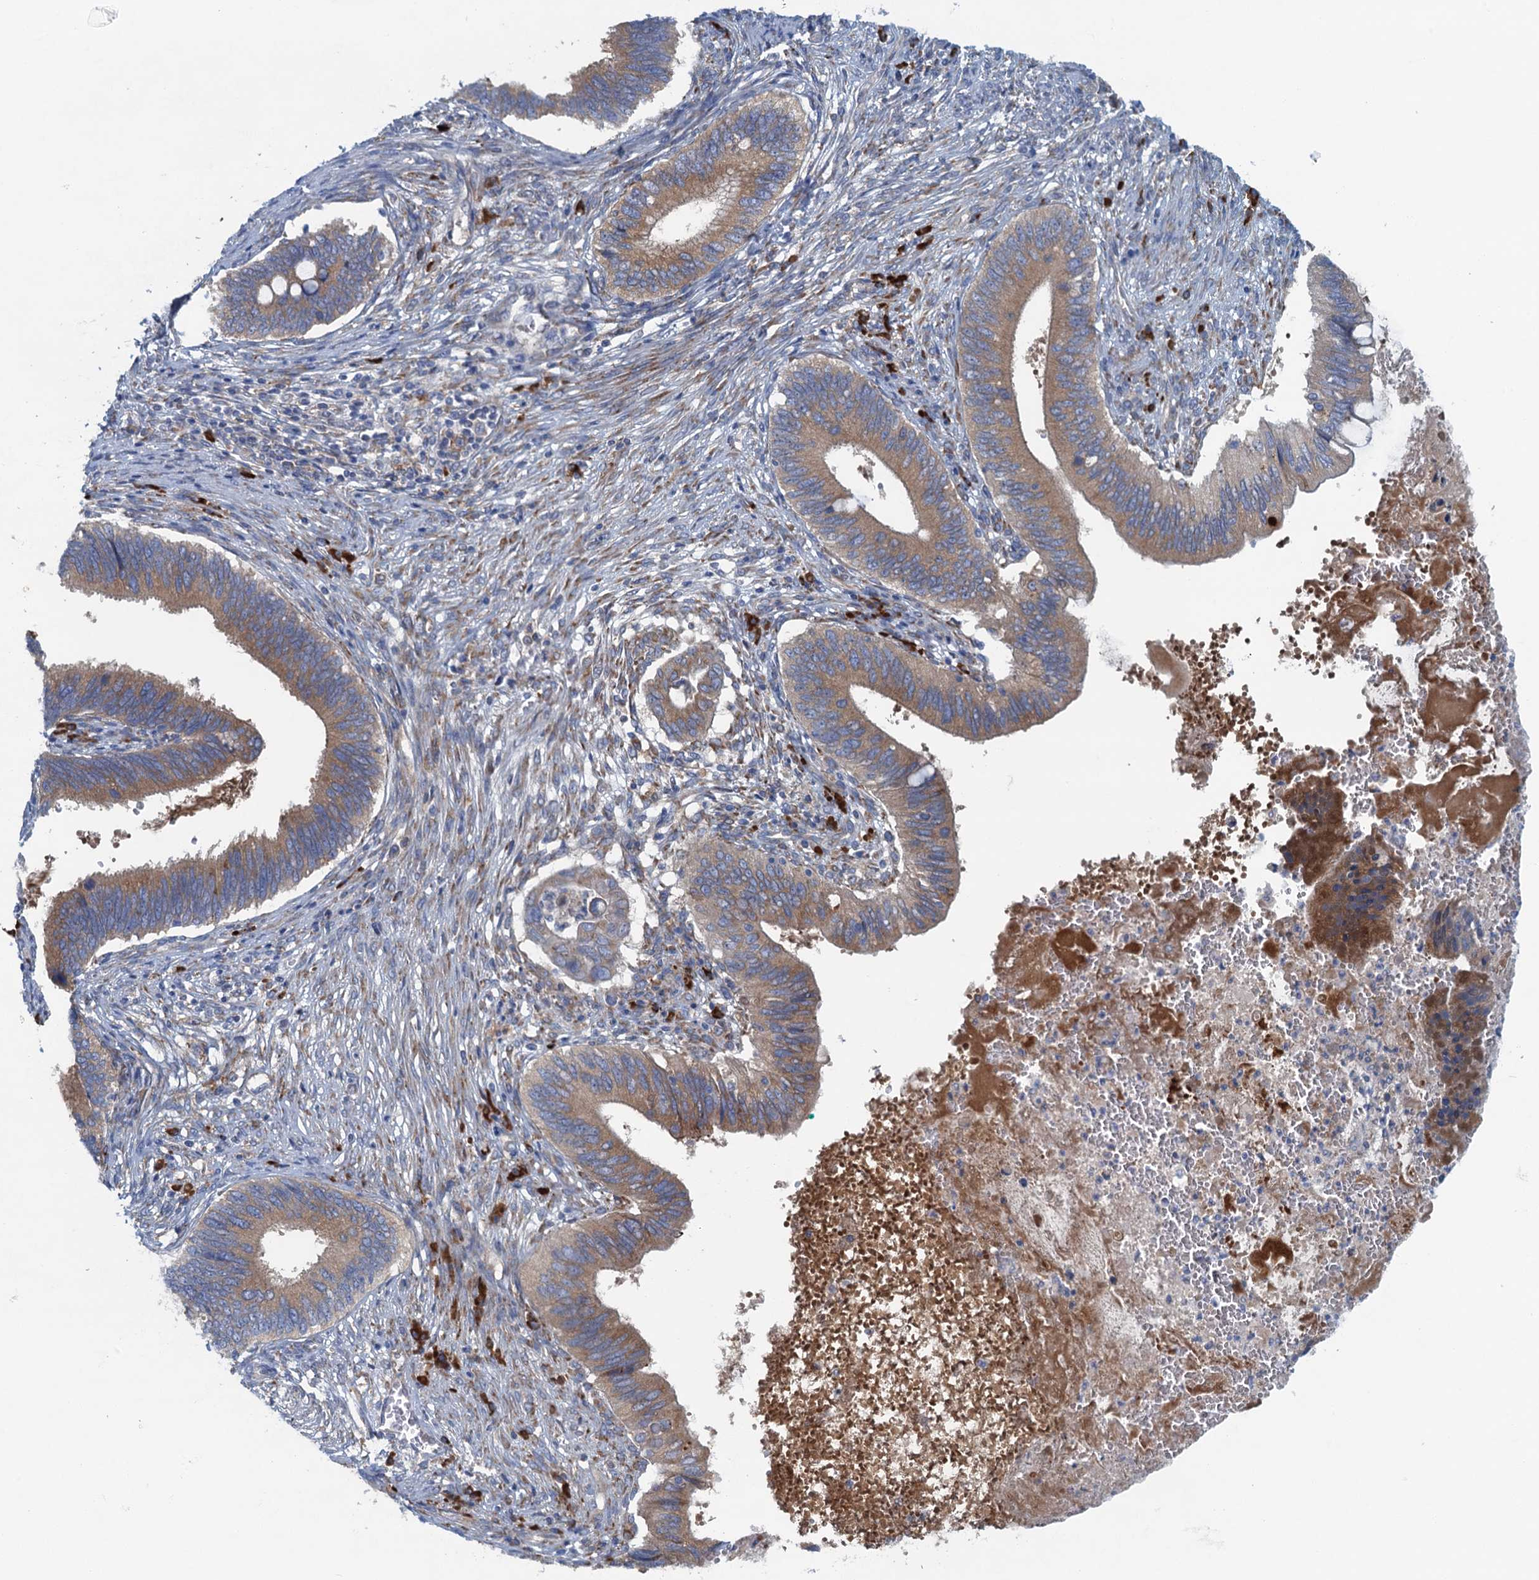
{"staining": {"intensity": "moderate", "quantity": ">75%", "location": "cytoplasmic/membranous"}, "tissue": "cervical cancer", "cell_type": "Tumor cells", "image_type": "cancer", "snomed": [{"axis": "morphology", "description": "Adenocarcinoma, NOS"}, {"axis": "topography", "description": "Cervix"}], "caption": "Protein analysis of cervical cancer (adenocarcinoma) tissue shows moderate cytoplasmic/membranous staining in about >75% of tumor cells.", "gene": "MYDGF", "patient": {"sex": "female", "age": 42}}